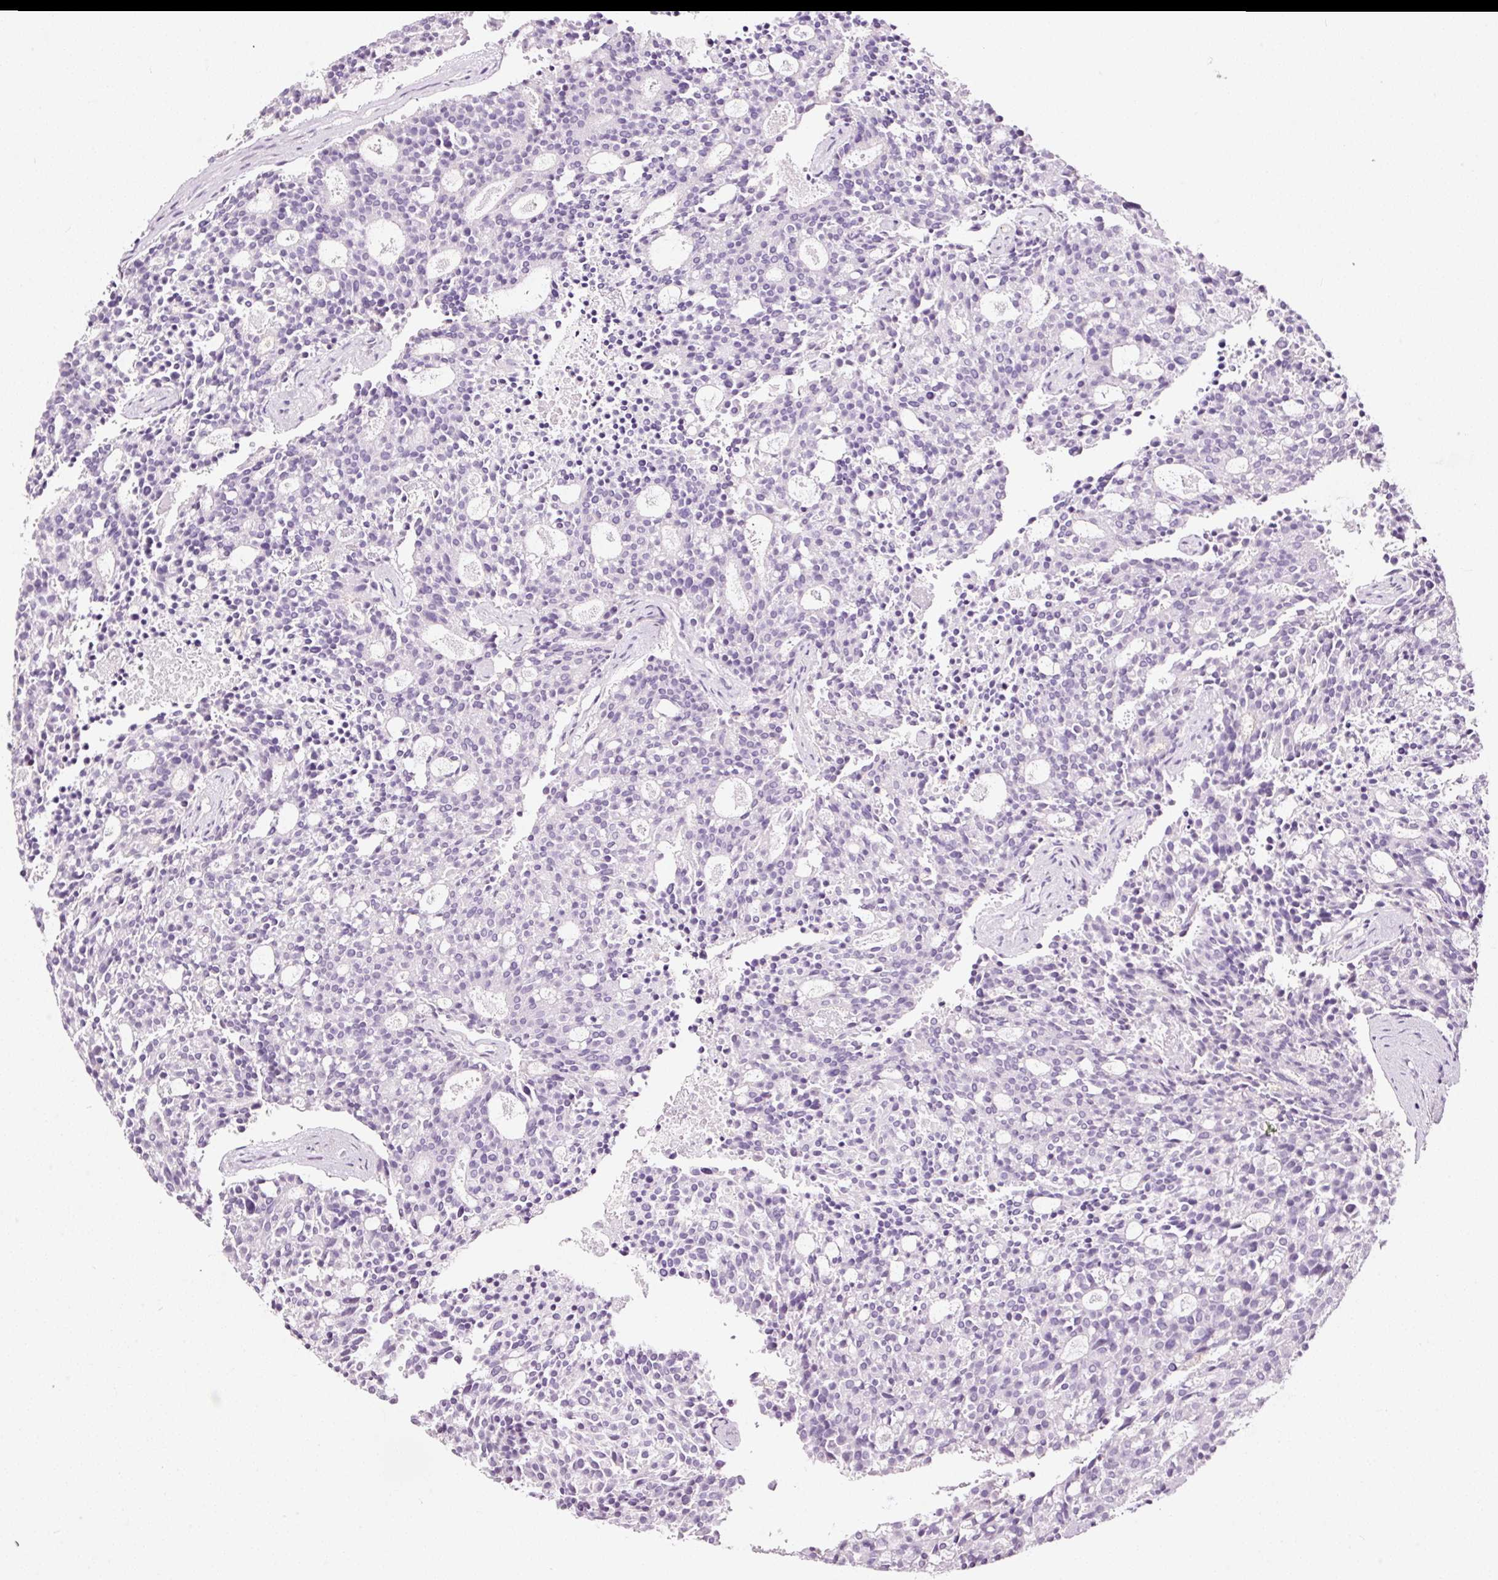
{"staining": {"intensity": "negative", "quantity": "none", "location": "none"}, "tissue": "carcinoid", "cell_type": "Tumor cells", "image_type": "cancer", "snomed": [{"axis": "morphology", "description": "Carcinoid, malignant, NOS"}, {"axis": "topography", "description": "Pancreas"}], "caption": "IHC of carcinoid exhibits no staining in tumor cells. Nuclei are stained in blue.", "gene": "LAMP3", "patient": {"sex": "female", "age": 54}}